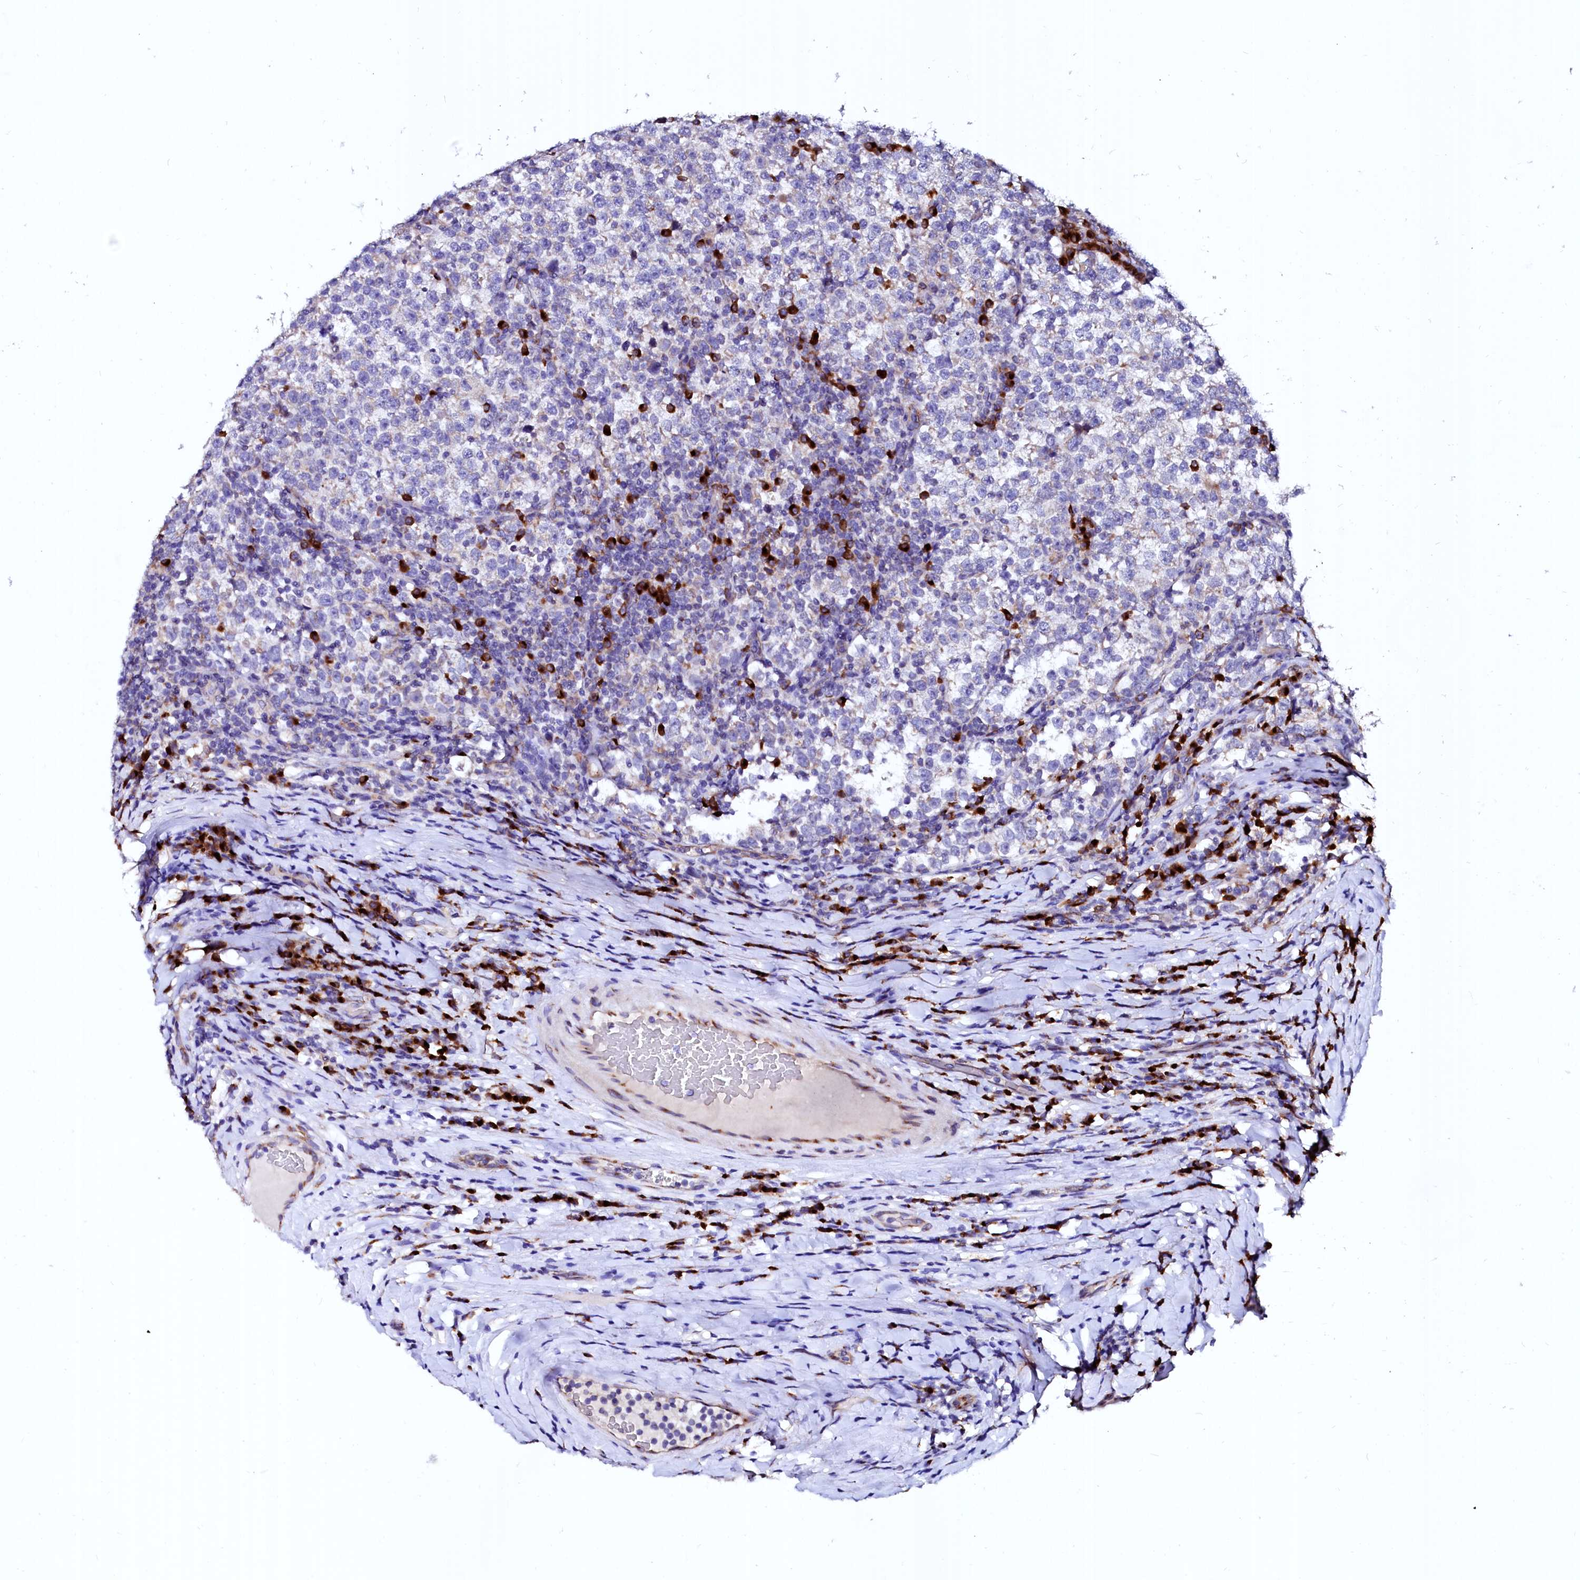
{"staining": {"intensity": "weak", "quantity": "<25%", "location": "cytoplasmic/membranous"}, "tissue": "testis cancer", "cell_type": "Tumor cells", "image_type": "cancer", "snomed": [{"axis": "morphology", "description": "Normal tissue, NOS"}, {"axis": "morphology", "description": "Seminoma, NOS"}, {"axis": "topography", "description": "Testis"}], "caption": "This micrograph is of testis cancer stained with immunohistochemistry to label a protein in brown with the nuclei are counter-stained blue. There is no expression in tumor cells.", "gene": "LMAN1", "patient": {"sex": "male", "age": 43}}